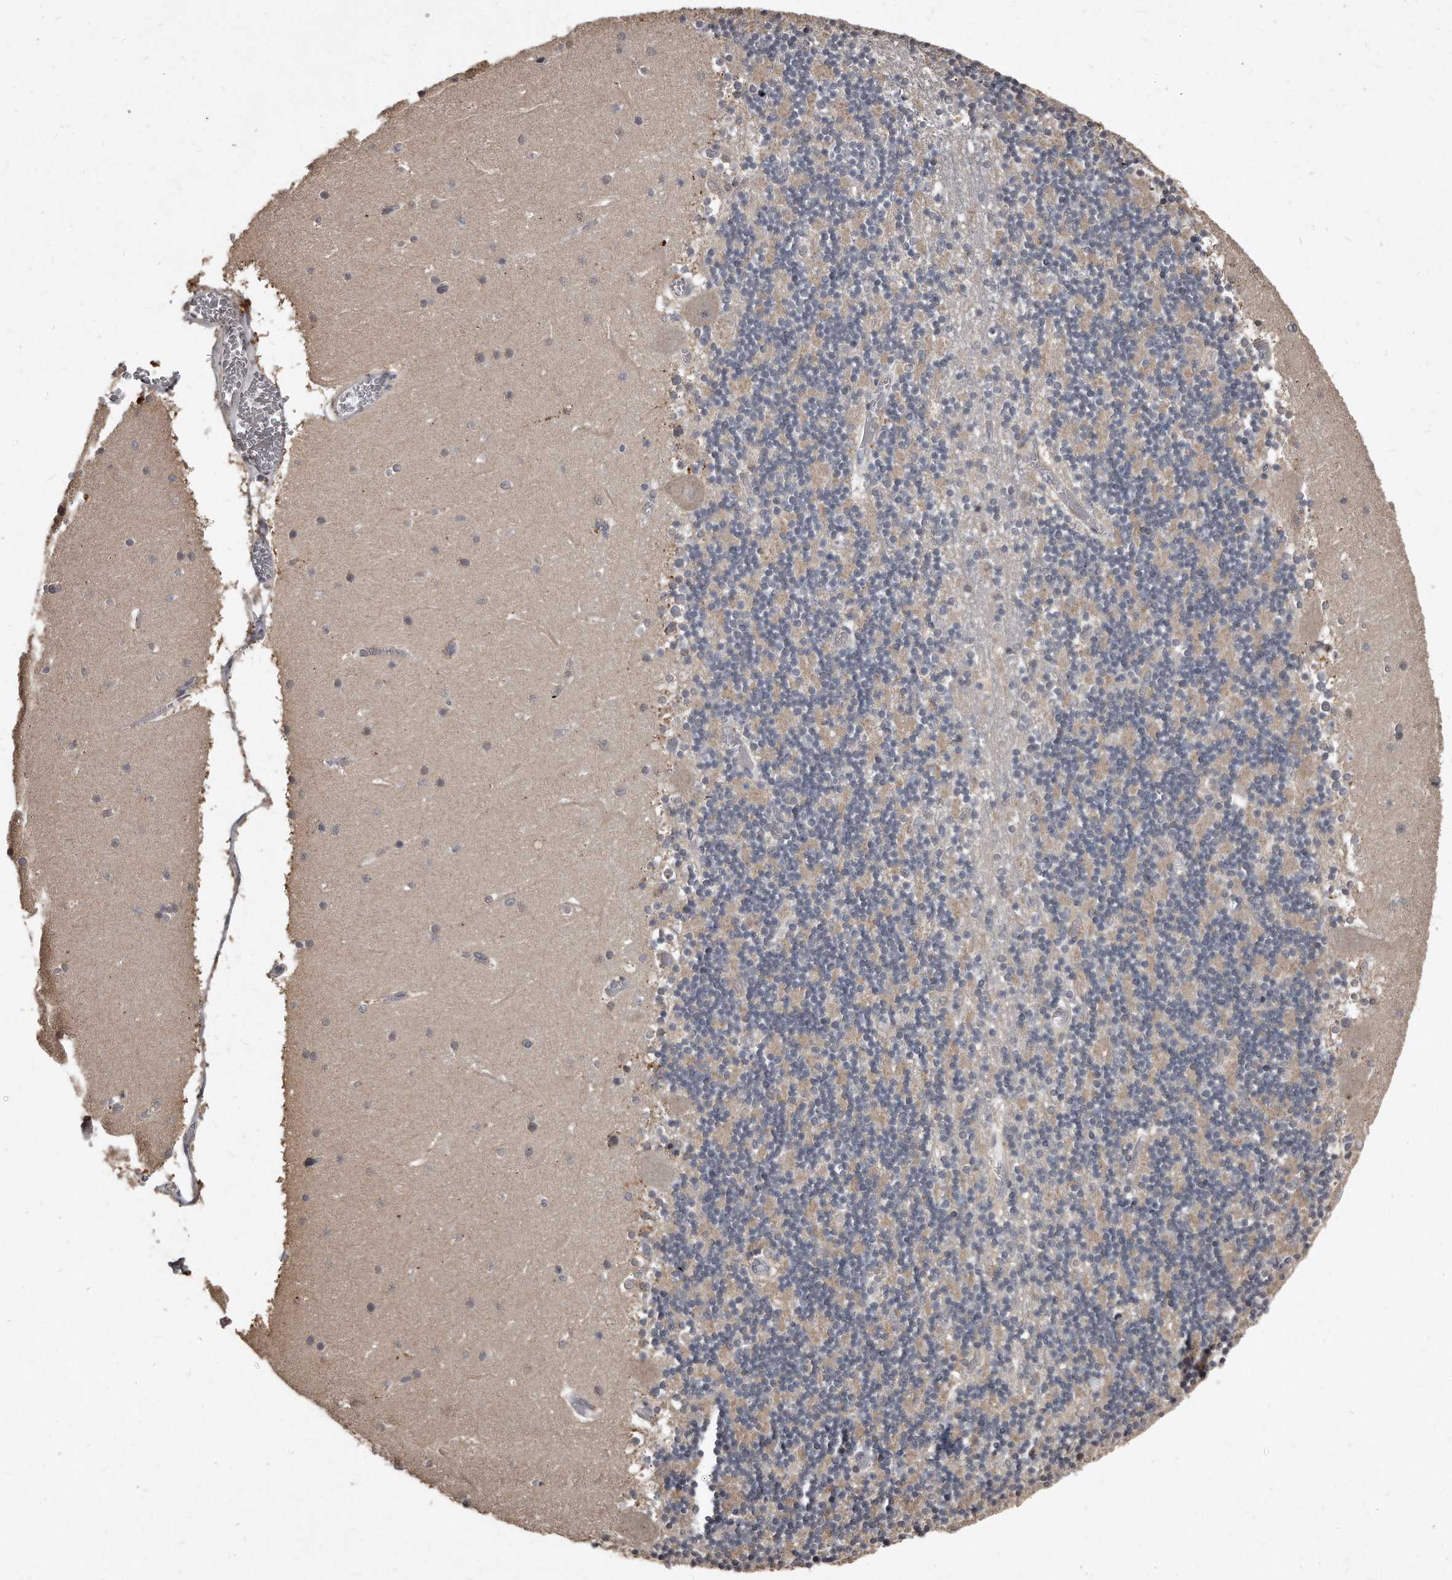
{"staining": {"intensity": "weak", "quantity": "<25%", "location": "cytoplasmic/membranous"}, "tissue": "cerebellum", "cell_type": "Cells in granular layer", "image_type": "normal", "snomed": [{"axis": "morphology", "description": "Normal tissue, NOS"}, {"axis": "topography", "description": "Cerebellum"}], "caption": "DAB (3,3'-diaminobenzidine) immunohistochemical staining of benign cerebellum exhibits no significant positivity in cells in granular layer. (DAB (3,3'-diaminobenzidine) immunohistochemistry (IHC) with hematoxylin counter stain).", "gene": "GRB10", "patient": {"sex": "female", "age": 28}}